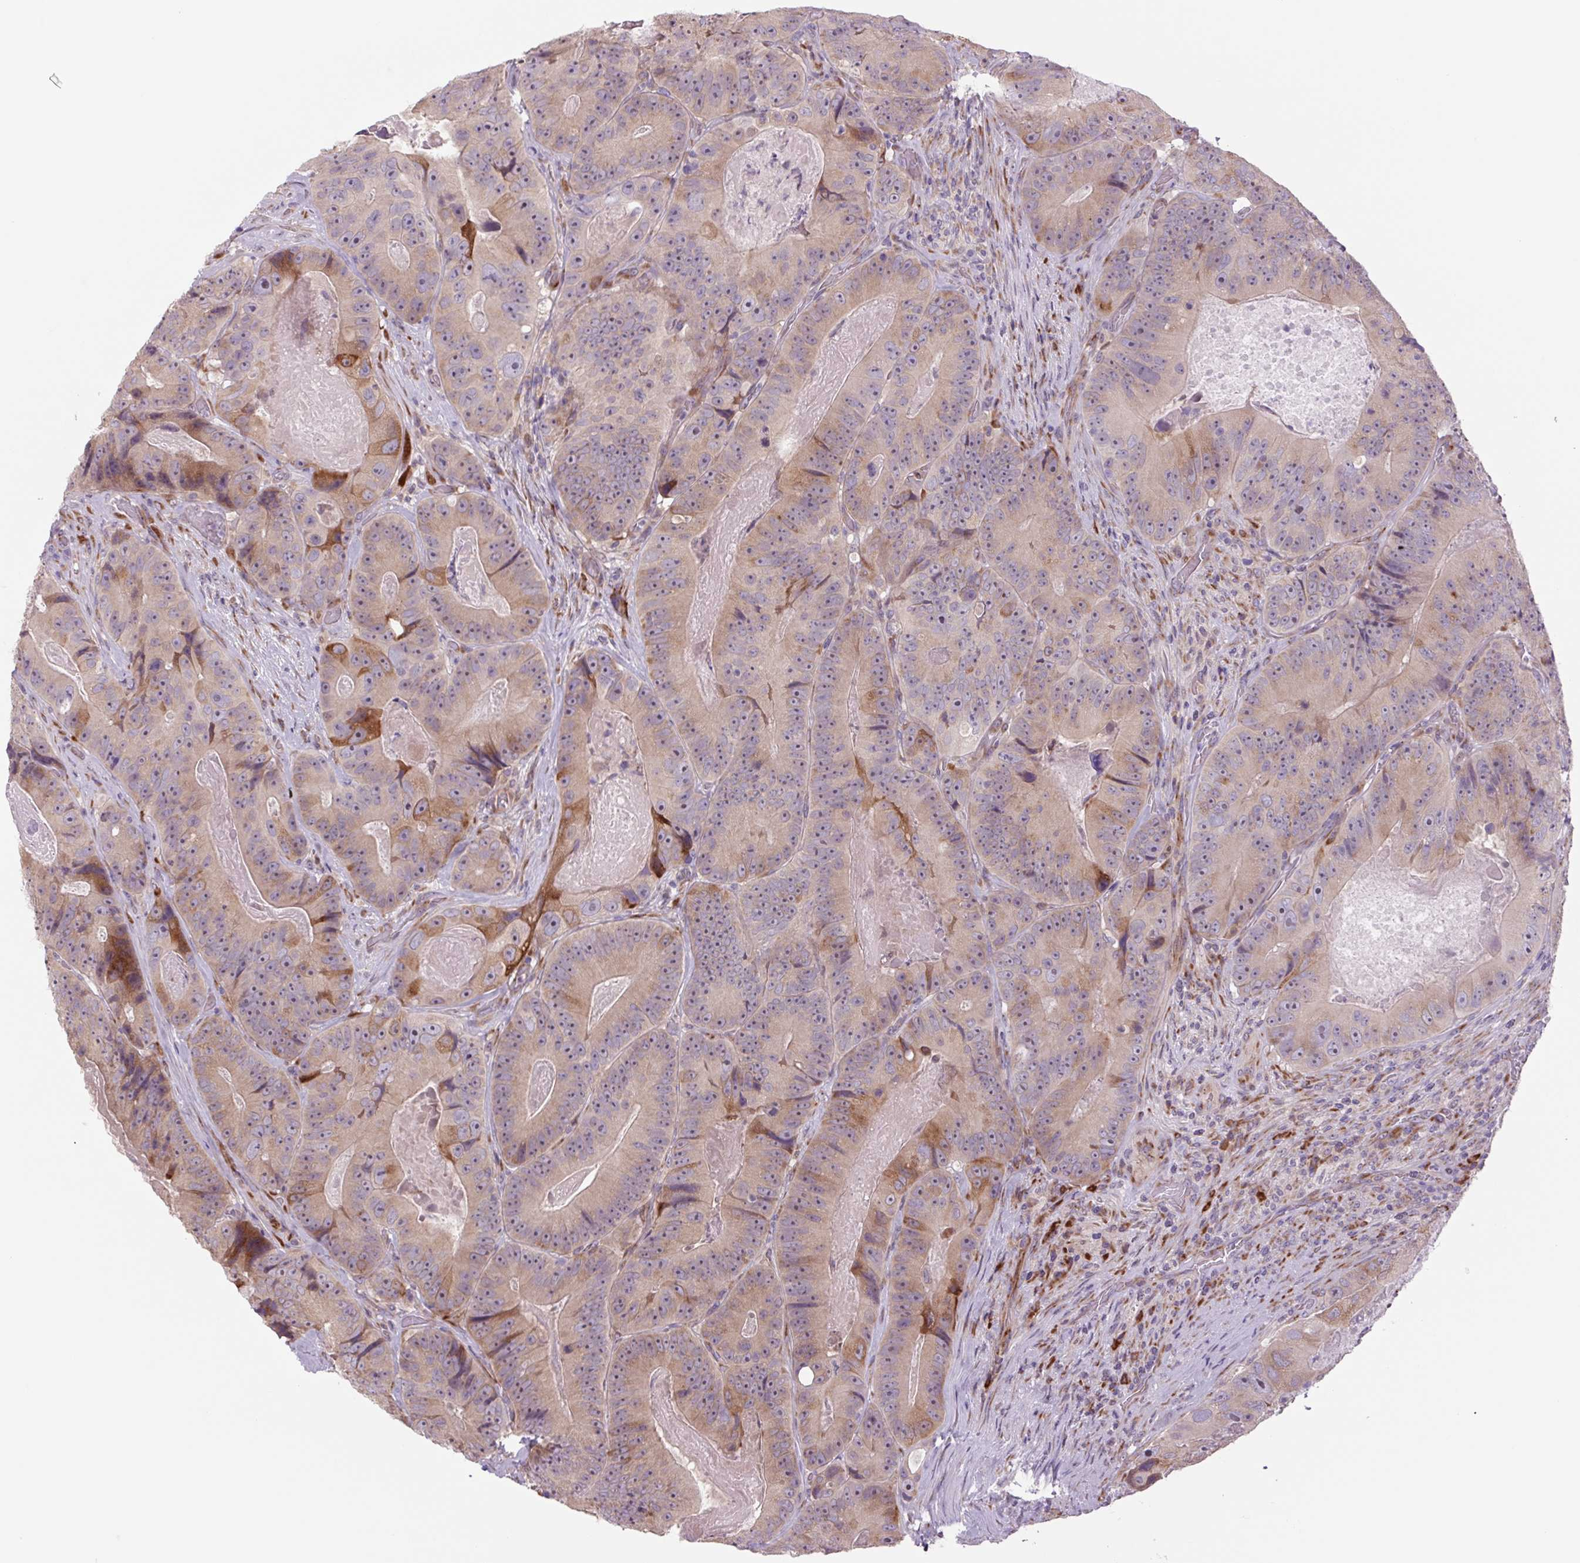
{"staining": {"intensity": "moderate", "quantity": ">75%", "location": "cytoplasmic/membranous,nuclear"}, "tissue": "colorectal cancer", "cell_type": "Tumor cells", "image_type": "cancer", "snomed": [{"axis": "morphology", "description": "Adenocarcinoma, NOS"}, {"axis": "topography", "description": "Colon"}], "caption": "An immunohistochemistry micrograph of tumor tissue is shown. Protein staining in brown labels moderate cytoplasmic/membranous and nuclear positivity in colorectal cancer (adenocarcinoma) within tumor cells.", "gene": "PLA2G4A", "patient": {"sex": "female", "age": 86}}